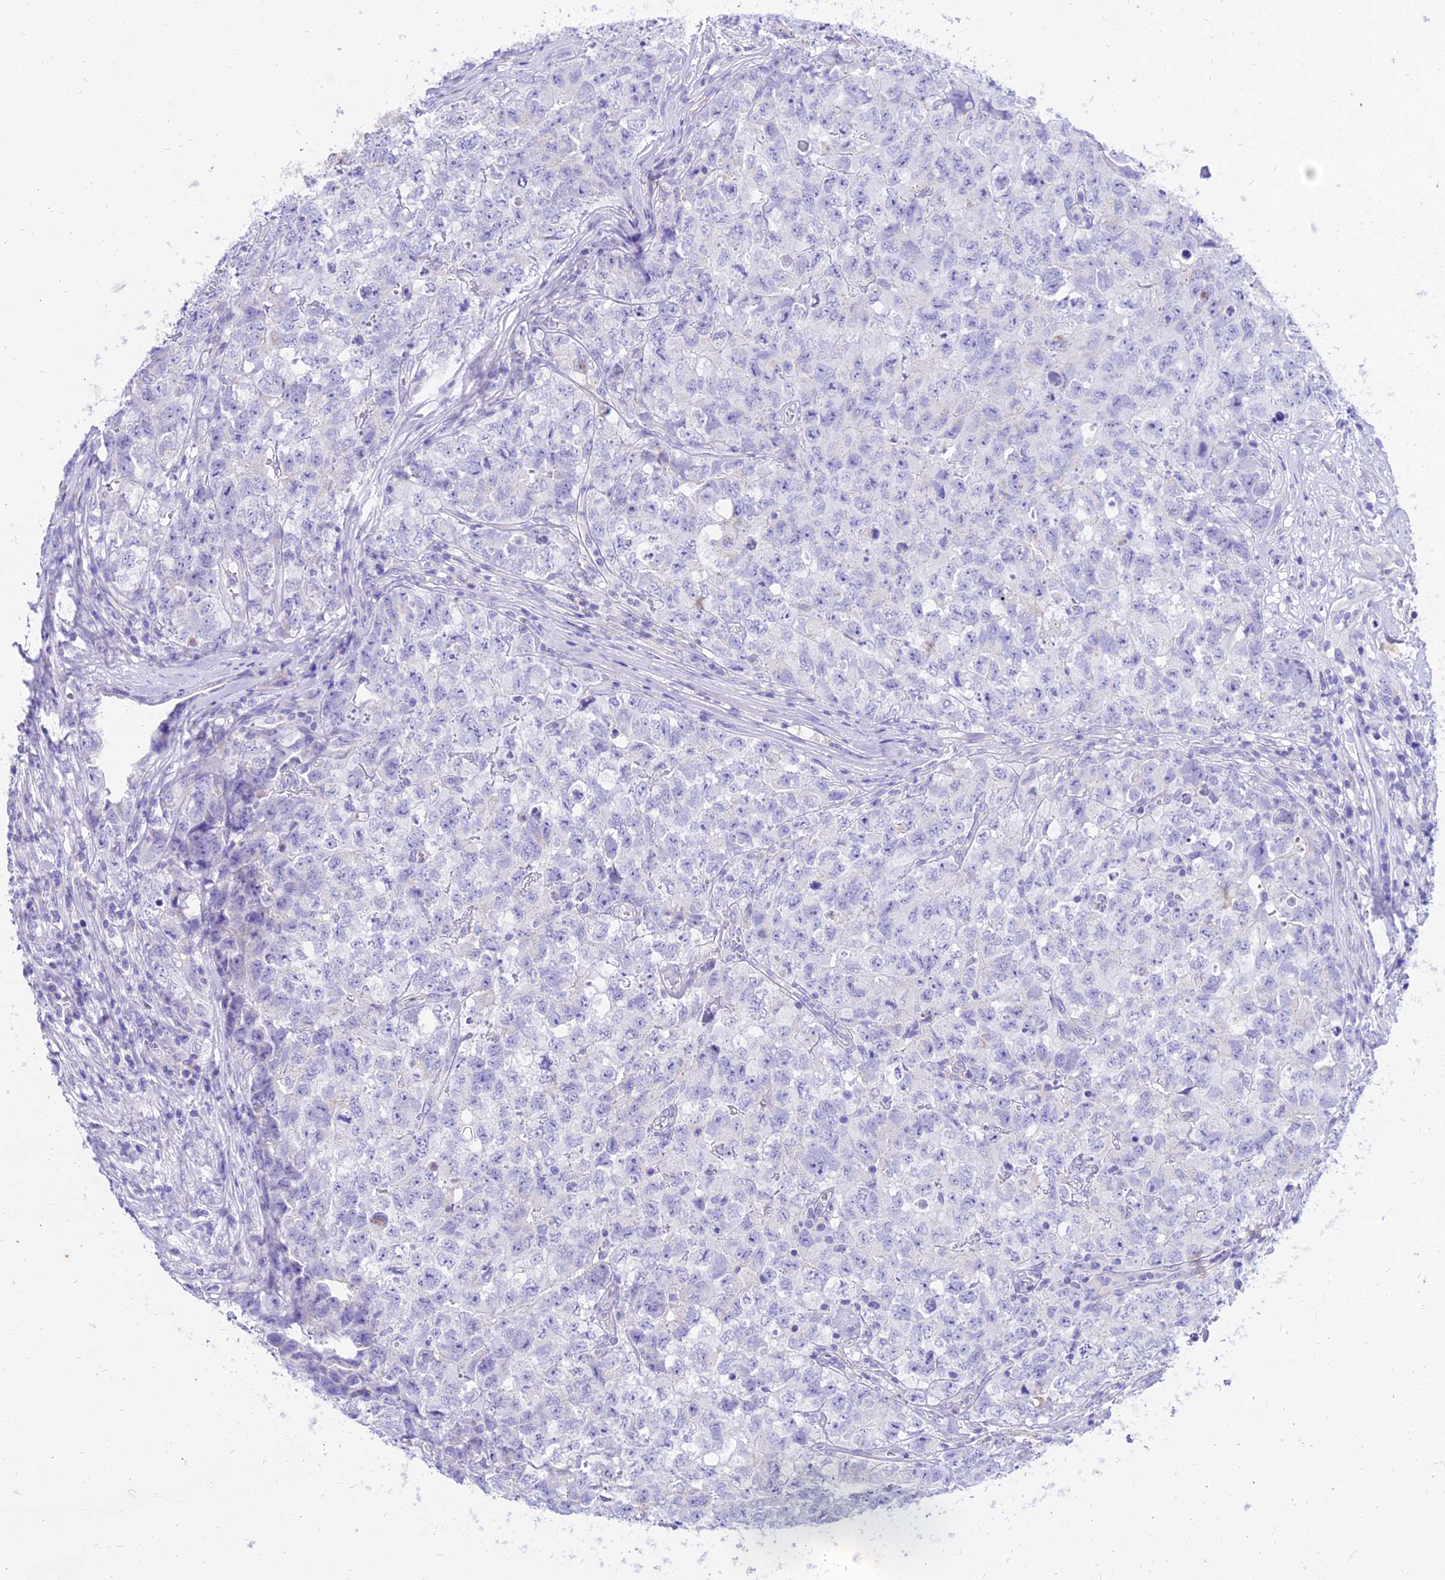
{"staining": {"intensity": "negative", "quantity": "none", "location": "none"}, "tissue": "testis cancer", "cell_type": "Tumor cells", "image_type": "cancer", "snomed": [{"axis": "morphology", "description": "Carcinoma, Embryonal, NOS"}, {"axis": "topography", "description": "Testis"}], "caption": "A histopathology image of testis cancer (embryonal carcinoma) stained for a protein exhibits no brown staining in tumor cells.", "gene": "PKN3", "patient": {"sex": "male", "age": 31}}